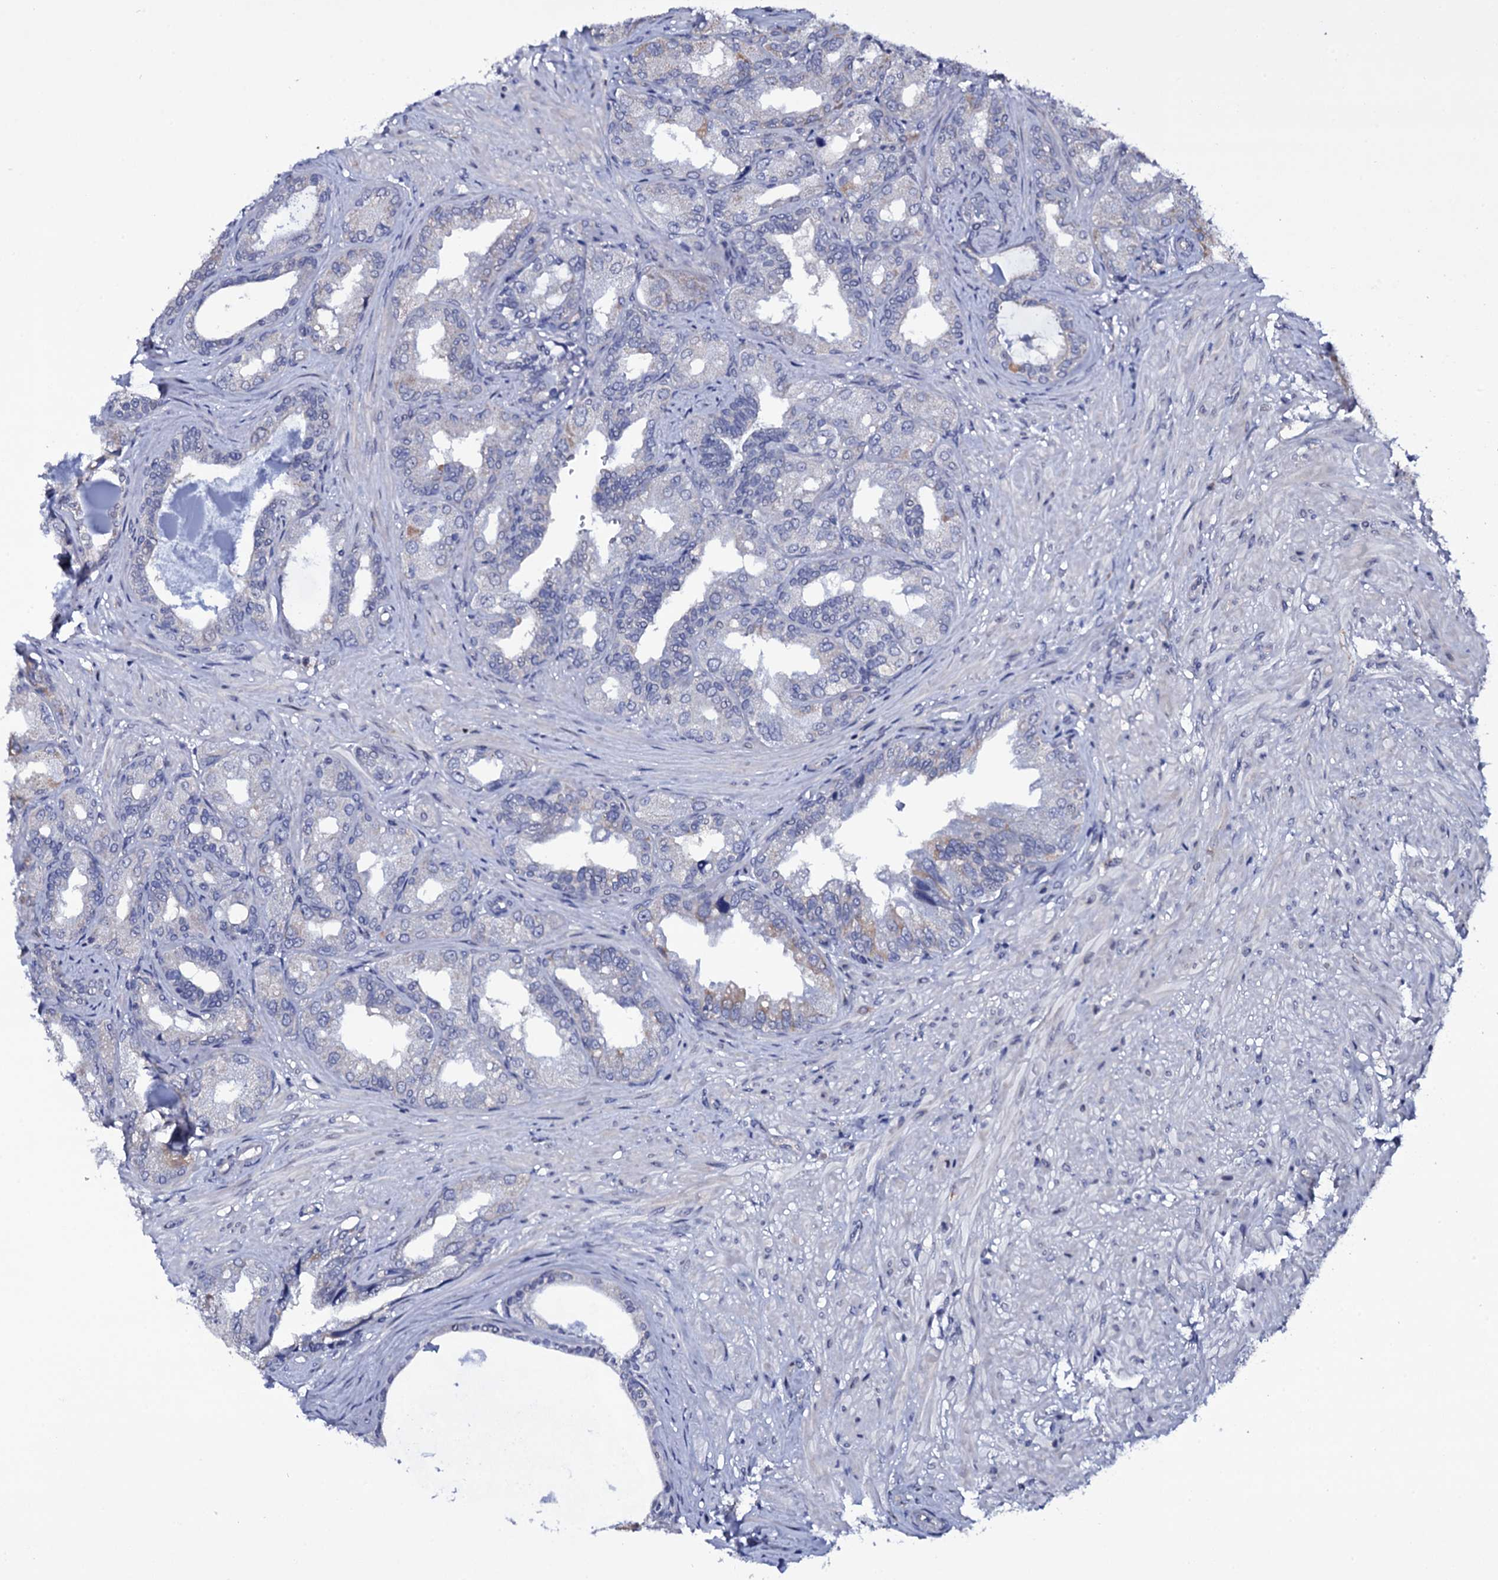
{"staining": {"intensity": "negative", "quantity": "none", "location": "none"}, "tissue": "seminal vesicle", "cell_type": "Glandular cells", "image_type": "normal", "snomed": [{"axis": "morphology", "description": "Normal tissue, NOS"}, {"axis": "topography", "description": "Seminal veicle"}, {"axis": "topography", "description": "Peripheral nerve tissue"}], "caption": "Immunohistochemistry (IHC) of unremarkable seminal vesicle reveals no staining in glandular cells. The staining is performed using DAB brown chromogen with nuclei counter-stained in using hematoxylin.", "gene": "GAREM1", "patient": {"sex": "male", "age": 63}}